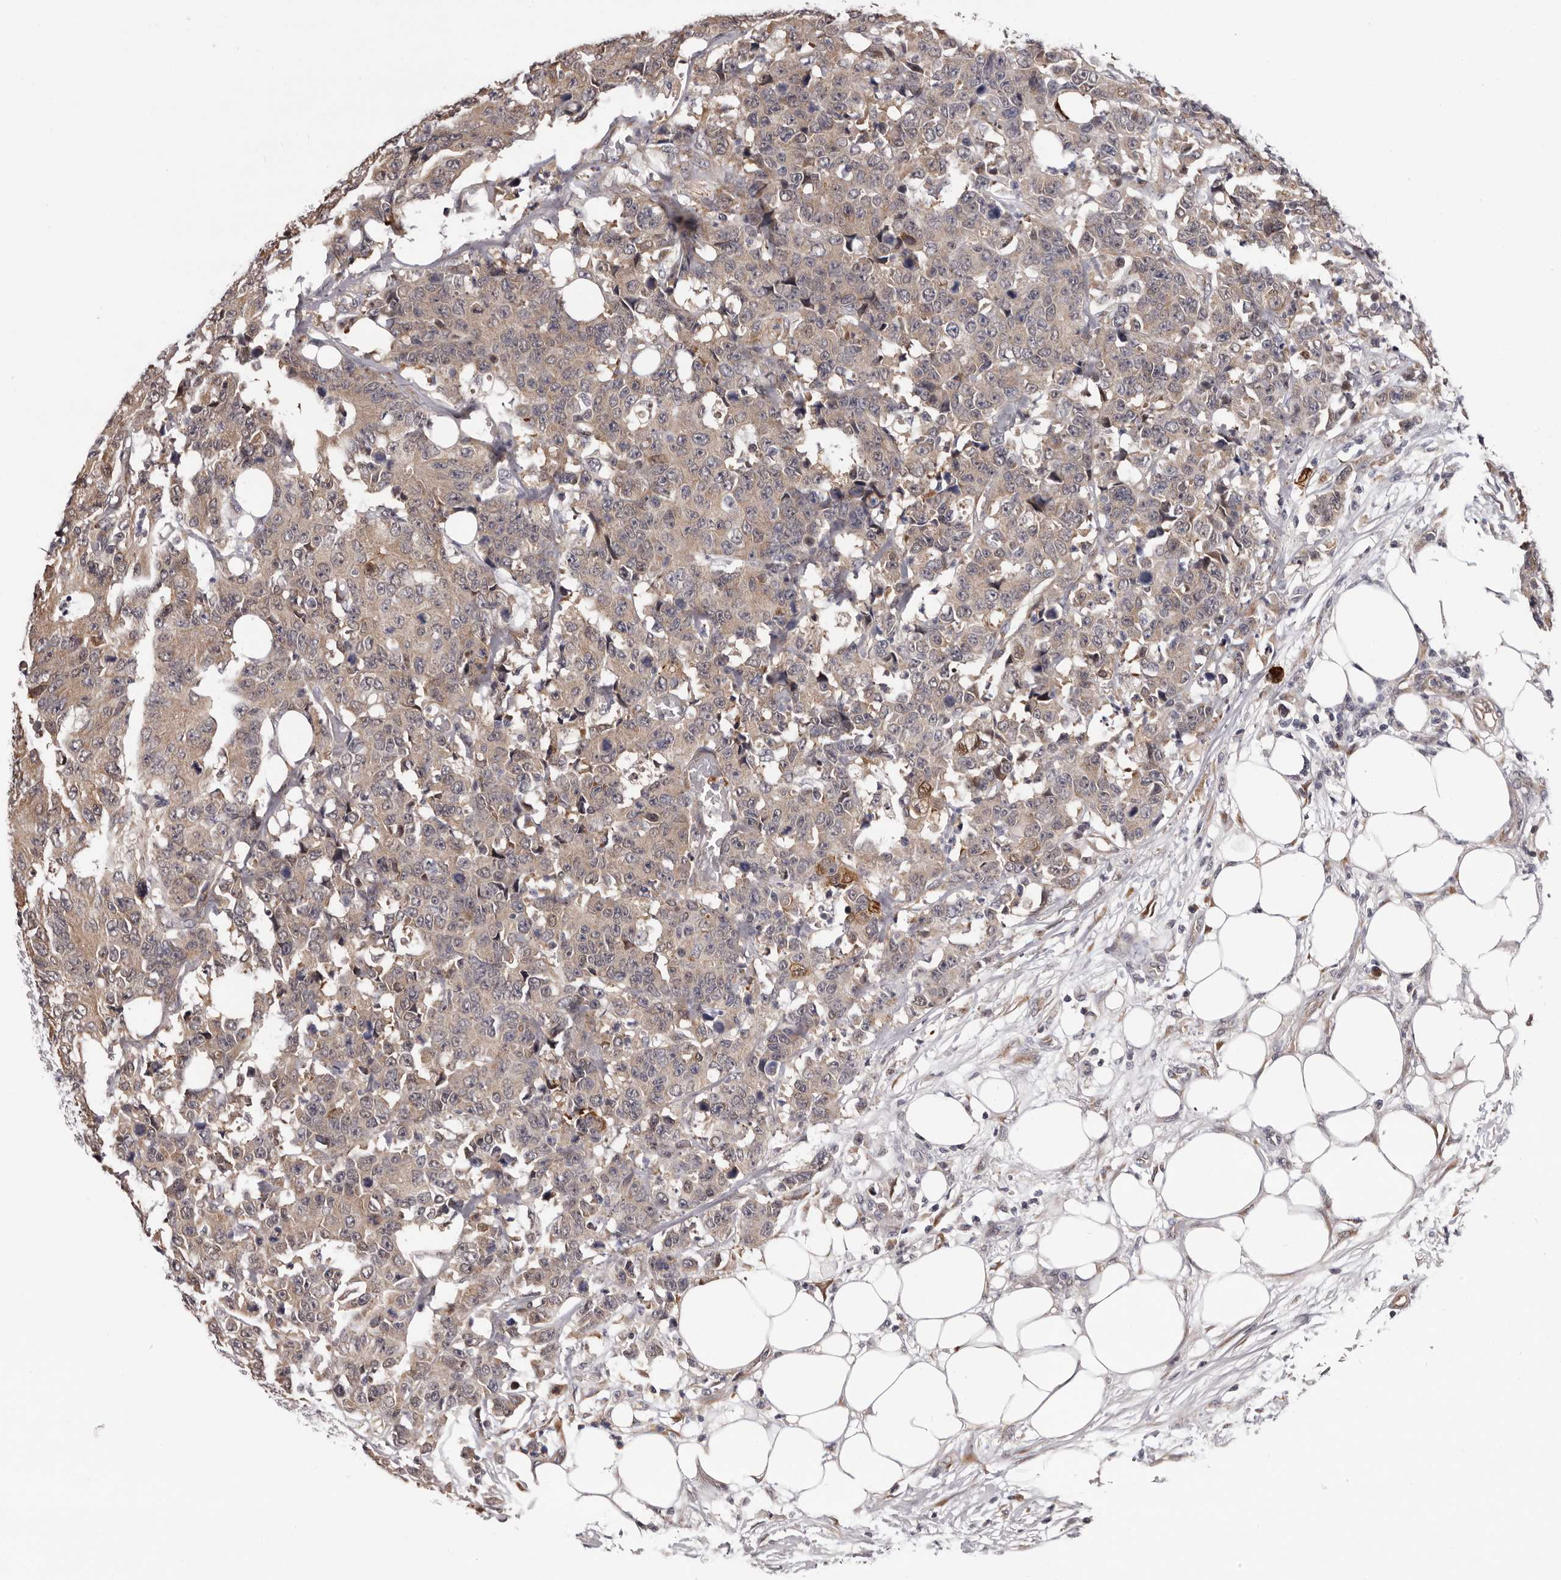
{"staining": {"intensity": "weak", "quantity": ">75%", "location": "cytoplasmic/membranous"}, "tissue": "colorectal cancer", "cell_type": "Tumor cells", "image_type": "cancer", "snomed": [{"axis": "morphology", "description": "Adenocarcinoma, NOS"}, {"axis": "topography", "description": "Colon"}], "caption": "Approximately >75% of tumor cells in colorectal cancer exhibit weak cytoplasmic/membranous protein positivity as visualized by brown immunohistochemical staining.", "gene": "MED8", "patient": {"sex": "female", "age": 86}}